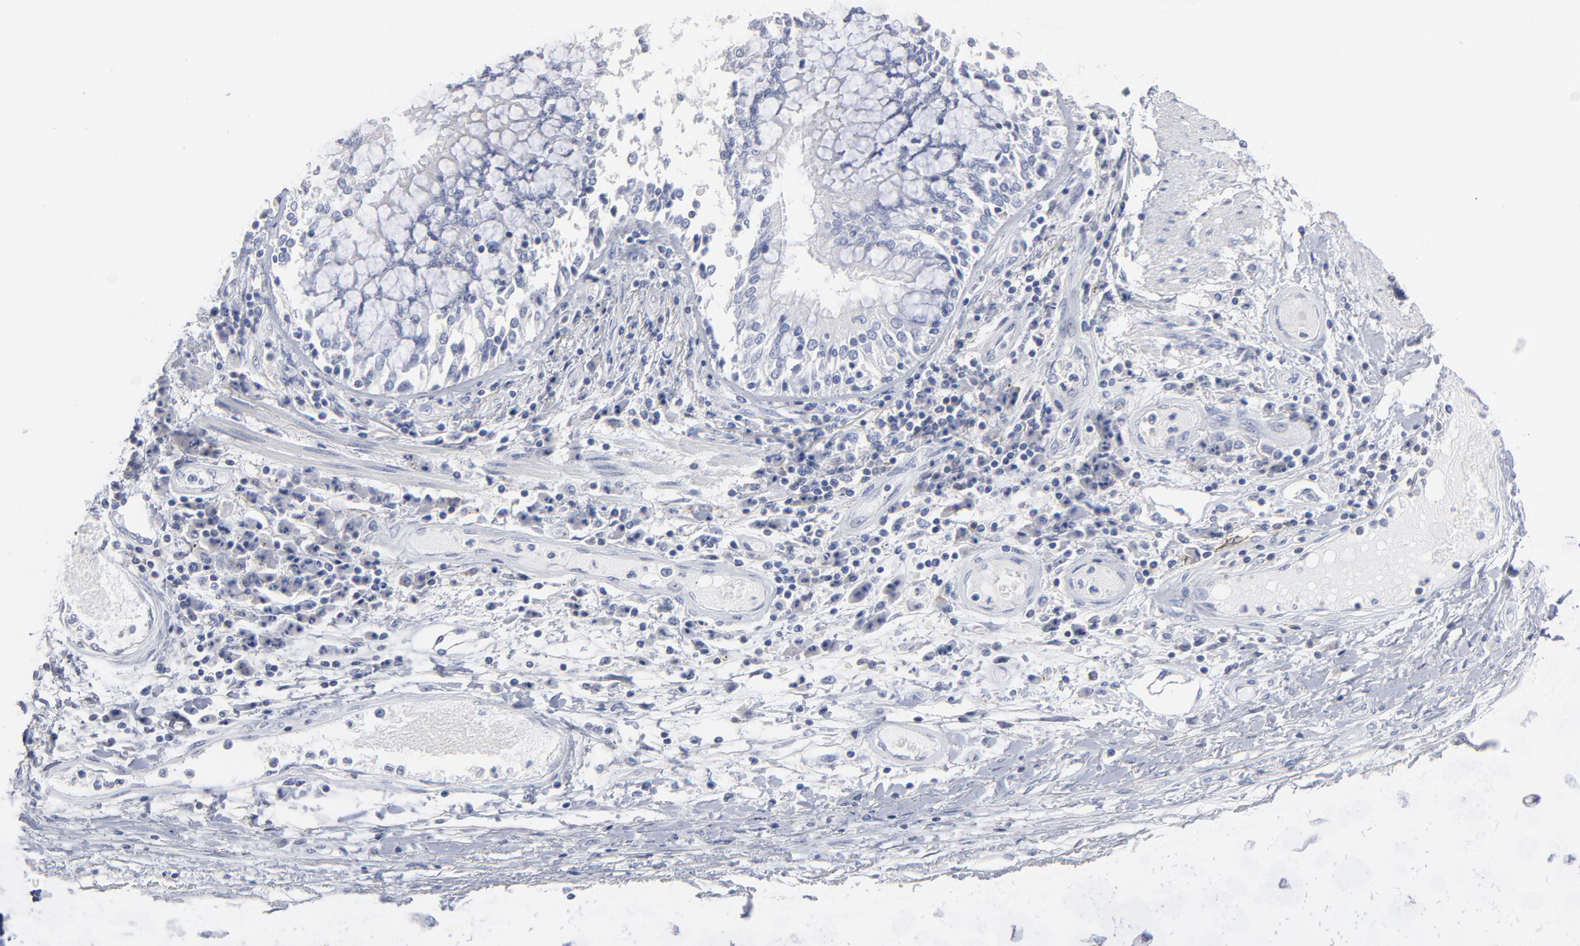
{"staining": {"intensity": "negative", "quantity": "none", "location": "none"}, "tissue": "adipose tissue", "cell_type": "Adipocytes", "image_type": "normal", "snomed": [{"axis": "morphology", "description": "Normal tissue, NOS"}, {"axis": "morphology", "description": "Adenocarcinoma, NOS"}, {"axis": "topography", "description": "Cartilage tissue"}, {"axis": "topography", "description": "Lung"}], "caption": "This is a histopathology image of immunohistochemistry staining of benign adipose tissue, which shows no expression in adipocytes.", "gene": "P2RY8", "patient": {"sex": "female", "age": 67}}